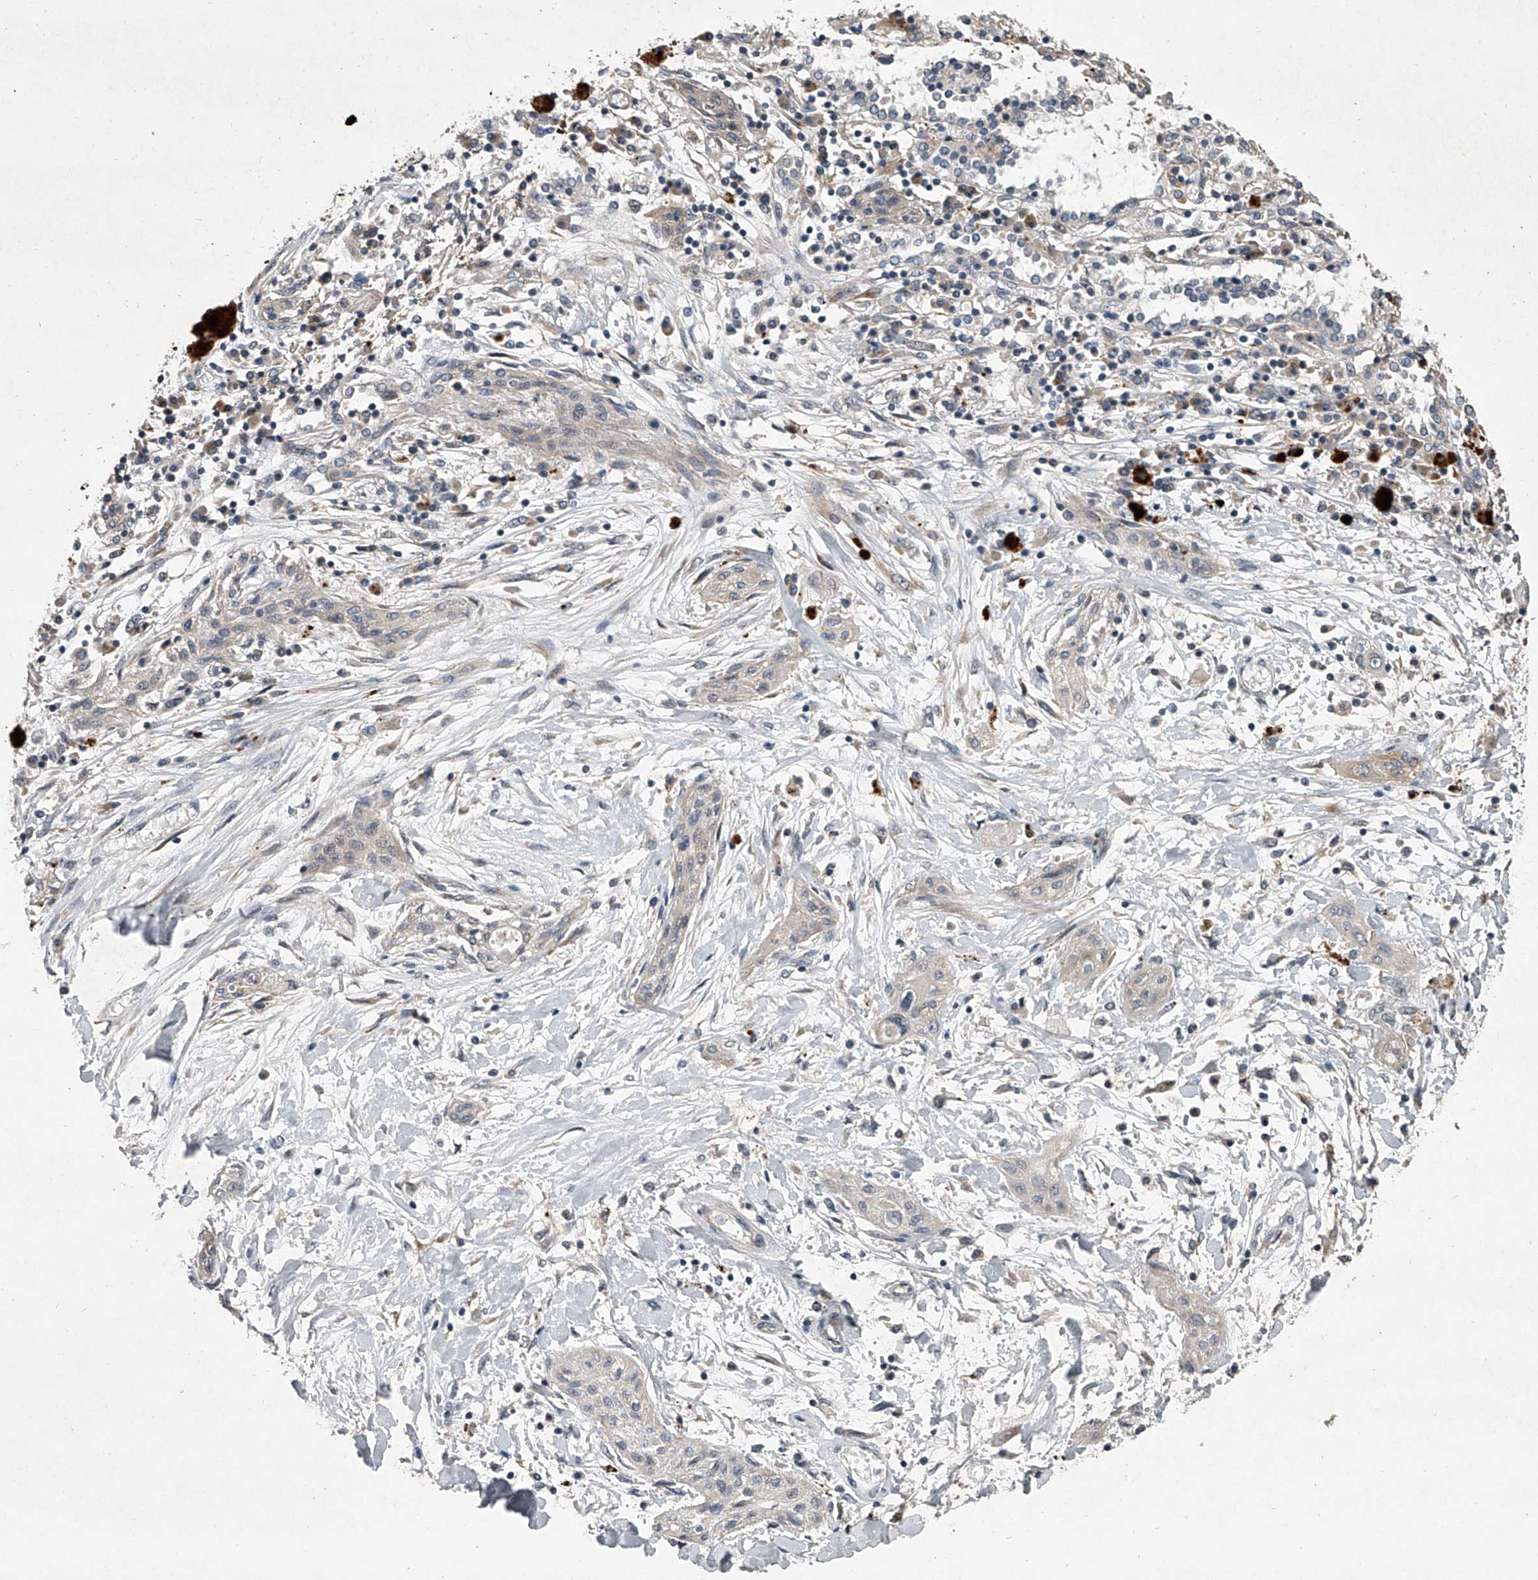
{"staining": {"intensity": "negative", "quantity": "none", "location": "none"}, "tissue": "lung cancer", "cell_type": "Tumor cells", "image_type": "cancer", "snomed": [{"axis": "morphology", "description": "Squamous cell carcinoma, NOS"}, {"axis": "topography", "description": "Lung"}], "caption": "An image of human squamous cell carcinoma (lung) is negative for staining in tumor cells.", "gene": "DOCK9", "patient": {"sex": "female", "age": 47}}